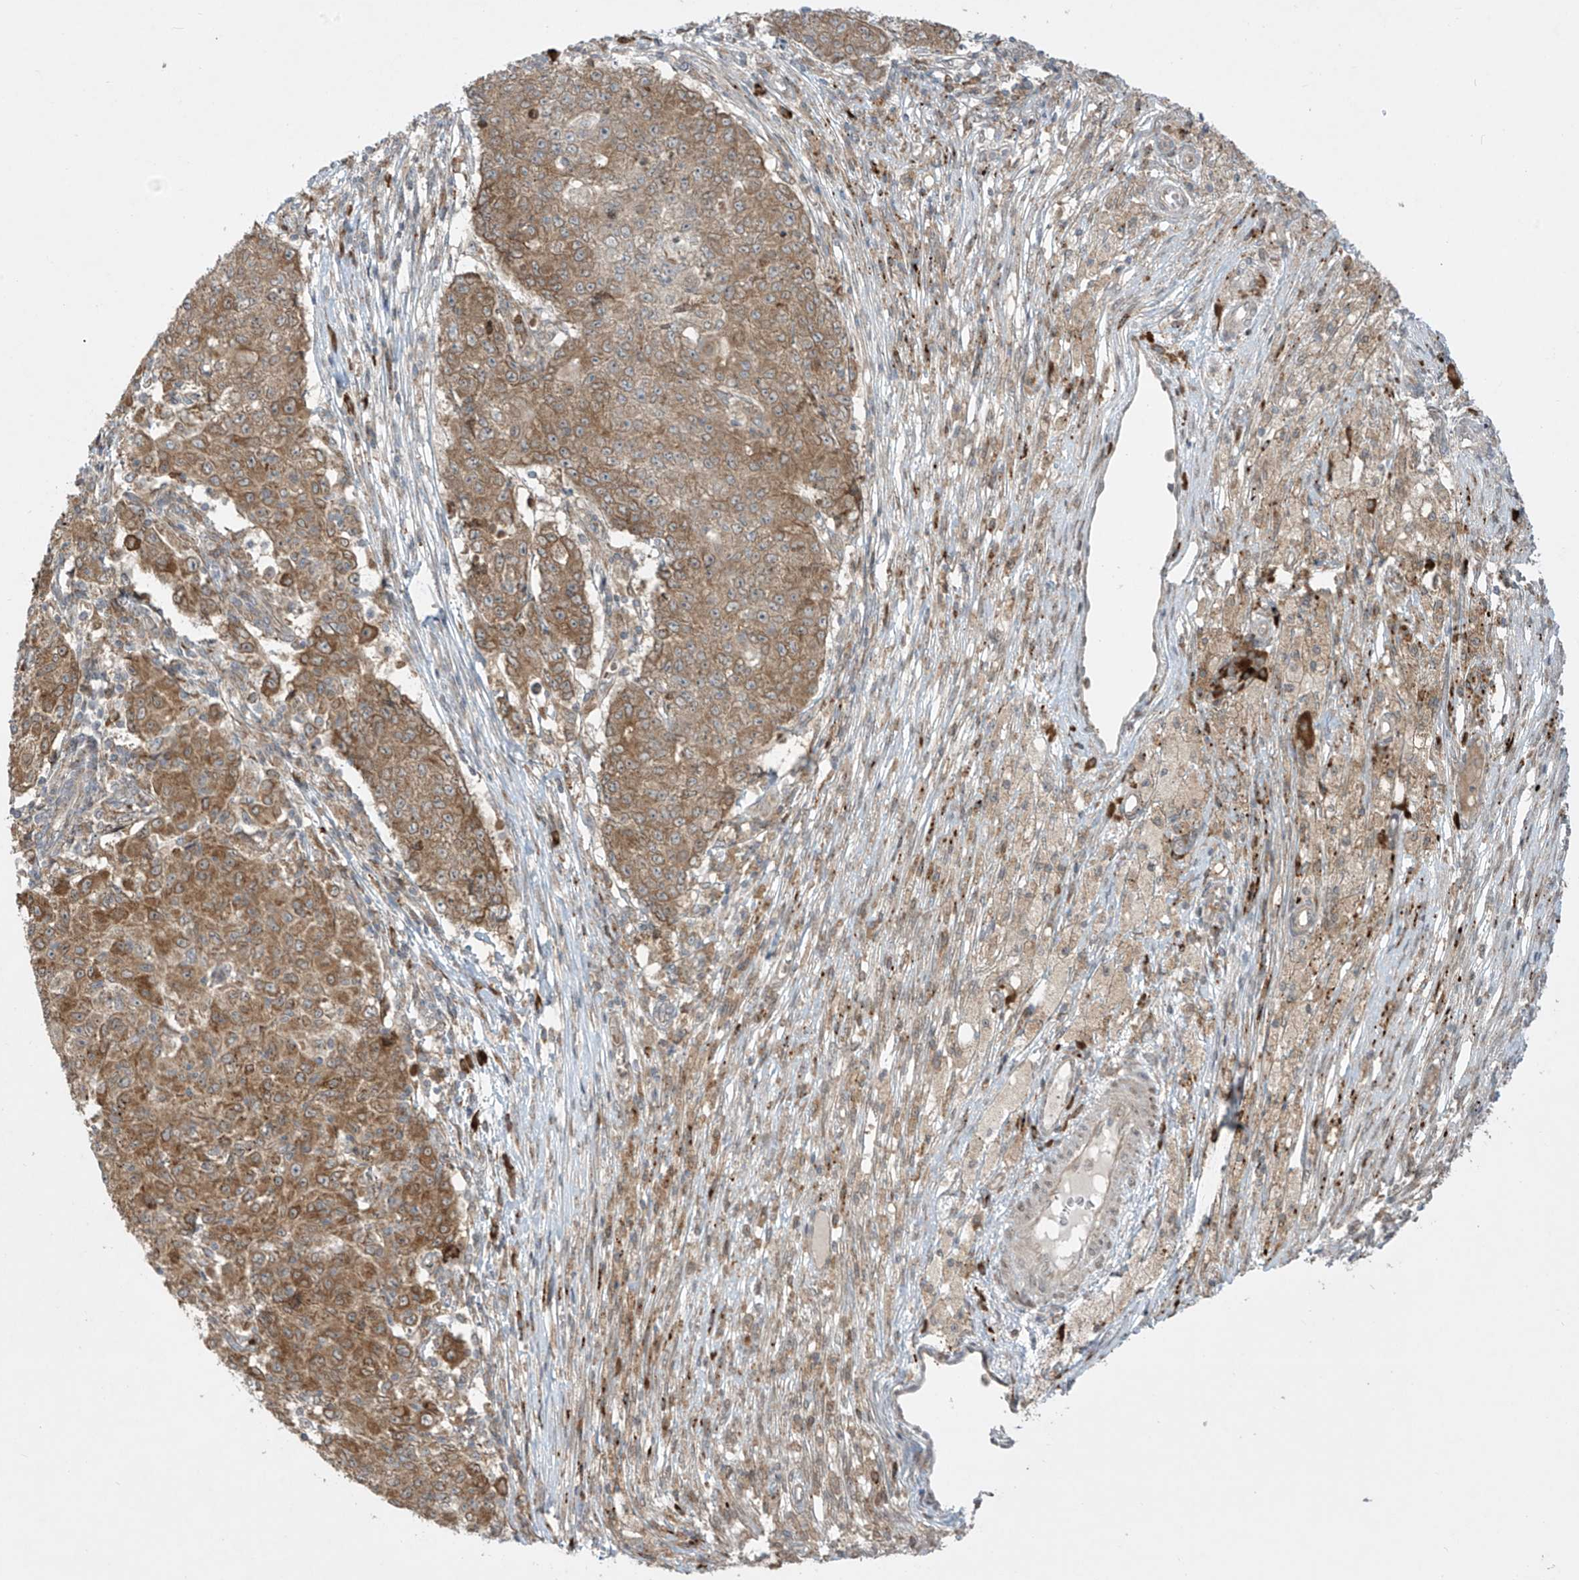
{"staining": {"intensity": "moderate", "quantity": ">75%", "location": "cytoplasmic/membranous"}, "tissue": "ovarian cancer", "cell_type": "Tumor cells", "image_type": "cancer", "snomed": [{"axis": "morphology", "description": "Carcinoma, endometroid"}, {"axis": "topography", "description": "Ovary"}], "caption": "This is a histology image of immunohistochemistry (IHC) staining of ovarian endometroid carcinoma, which shows moderate expression in the cytoplasmic/membranous of tumor cells.", "gene": "PPAT", "patient": {"sex": "female", "age": 42}}